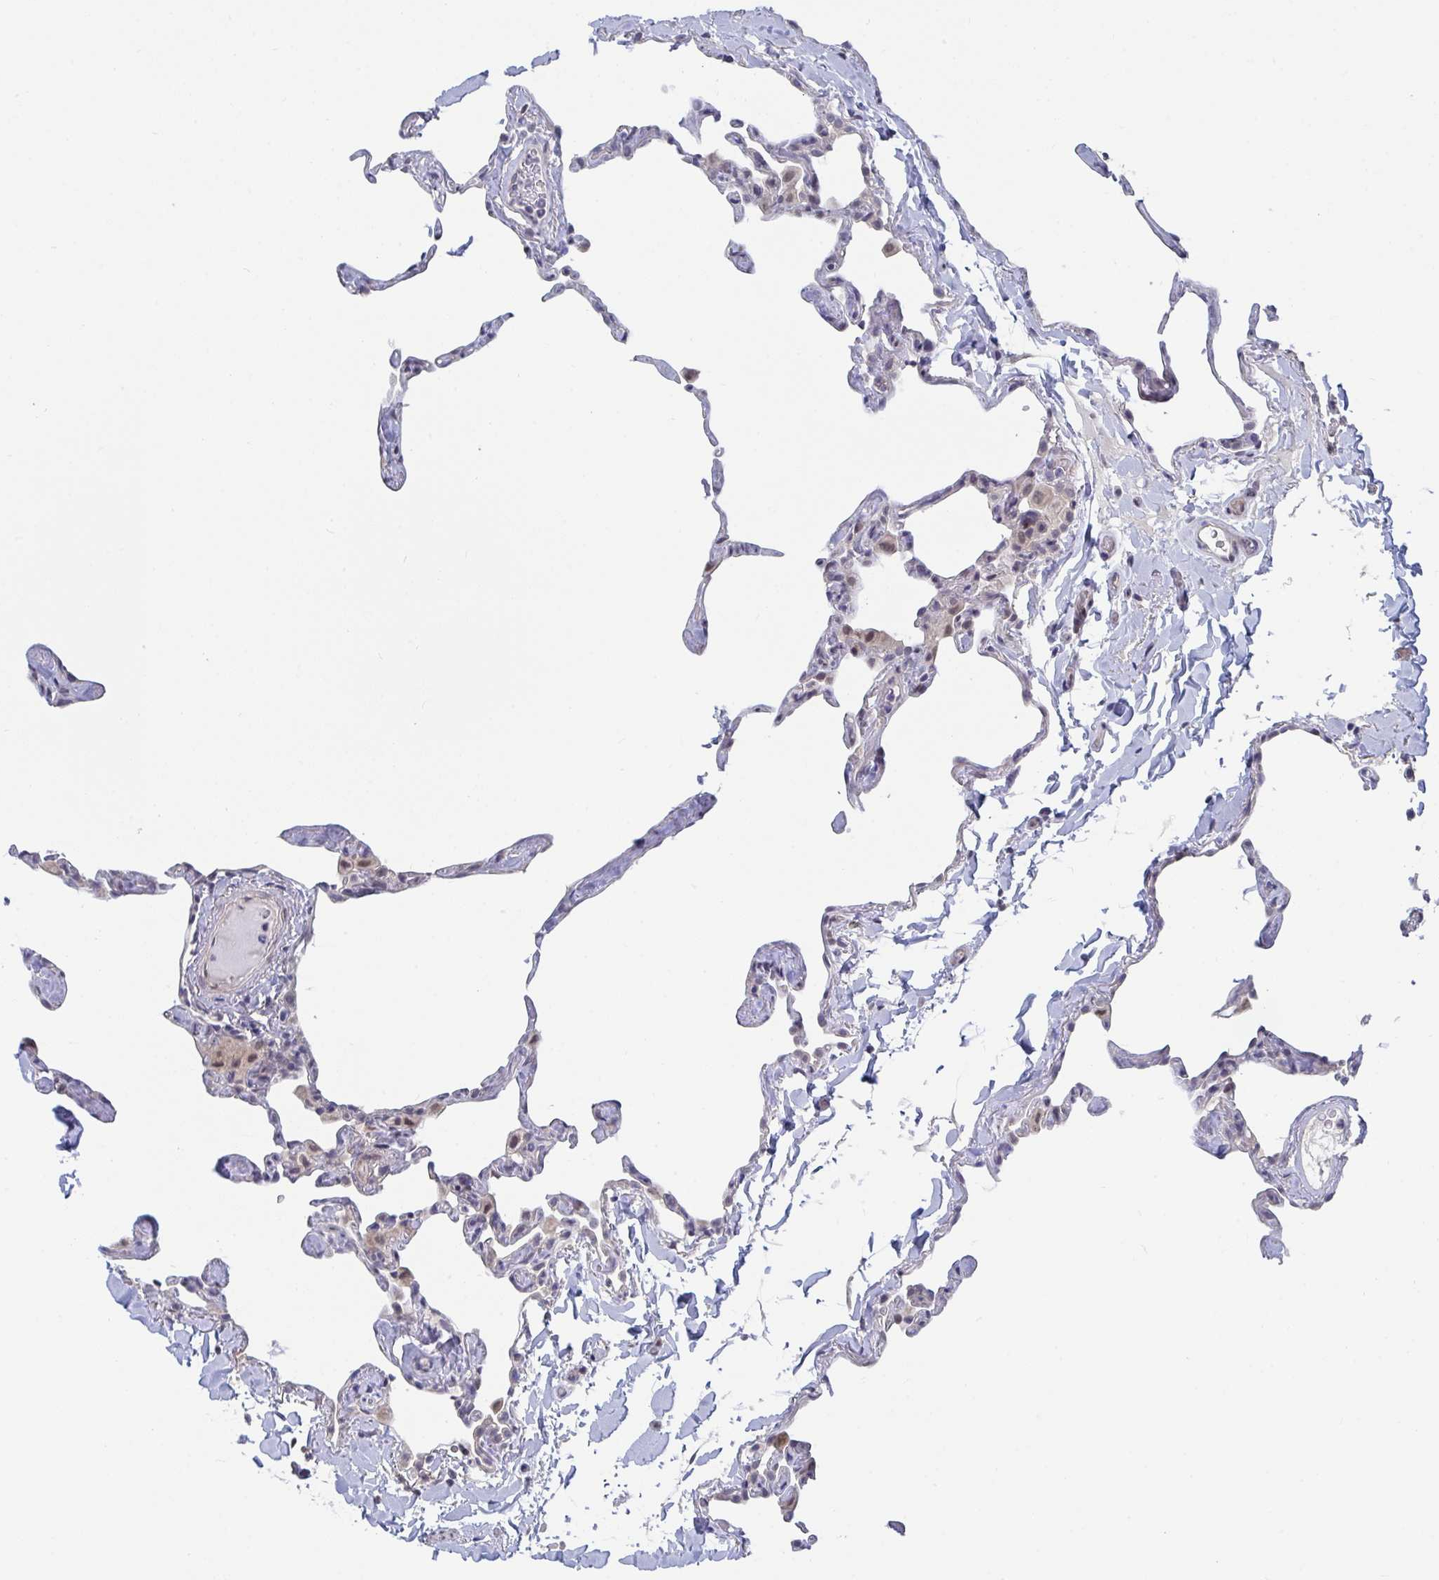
{"staining": {"intensity": "negative", "quantity": "none", "location": "none"}, "tissue": "lung", "cell_type": "Alveolar cells", "image_type": "normal", "snomed": [{"axis": "morphology", "description": "Normal tissue, NOS"}, {"axis": "topography", "description": "Lung"}], "caption": "This is an immunohistochemistry micrograph of unremarkable lung. There is no staining in alveolar cells.", "gene": "FAM156A", "patient": {"sex": "male", "age": 65}}